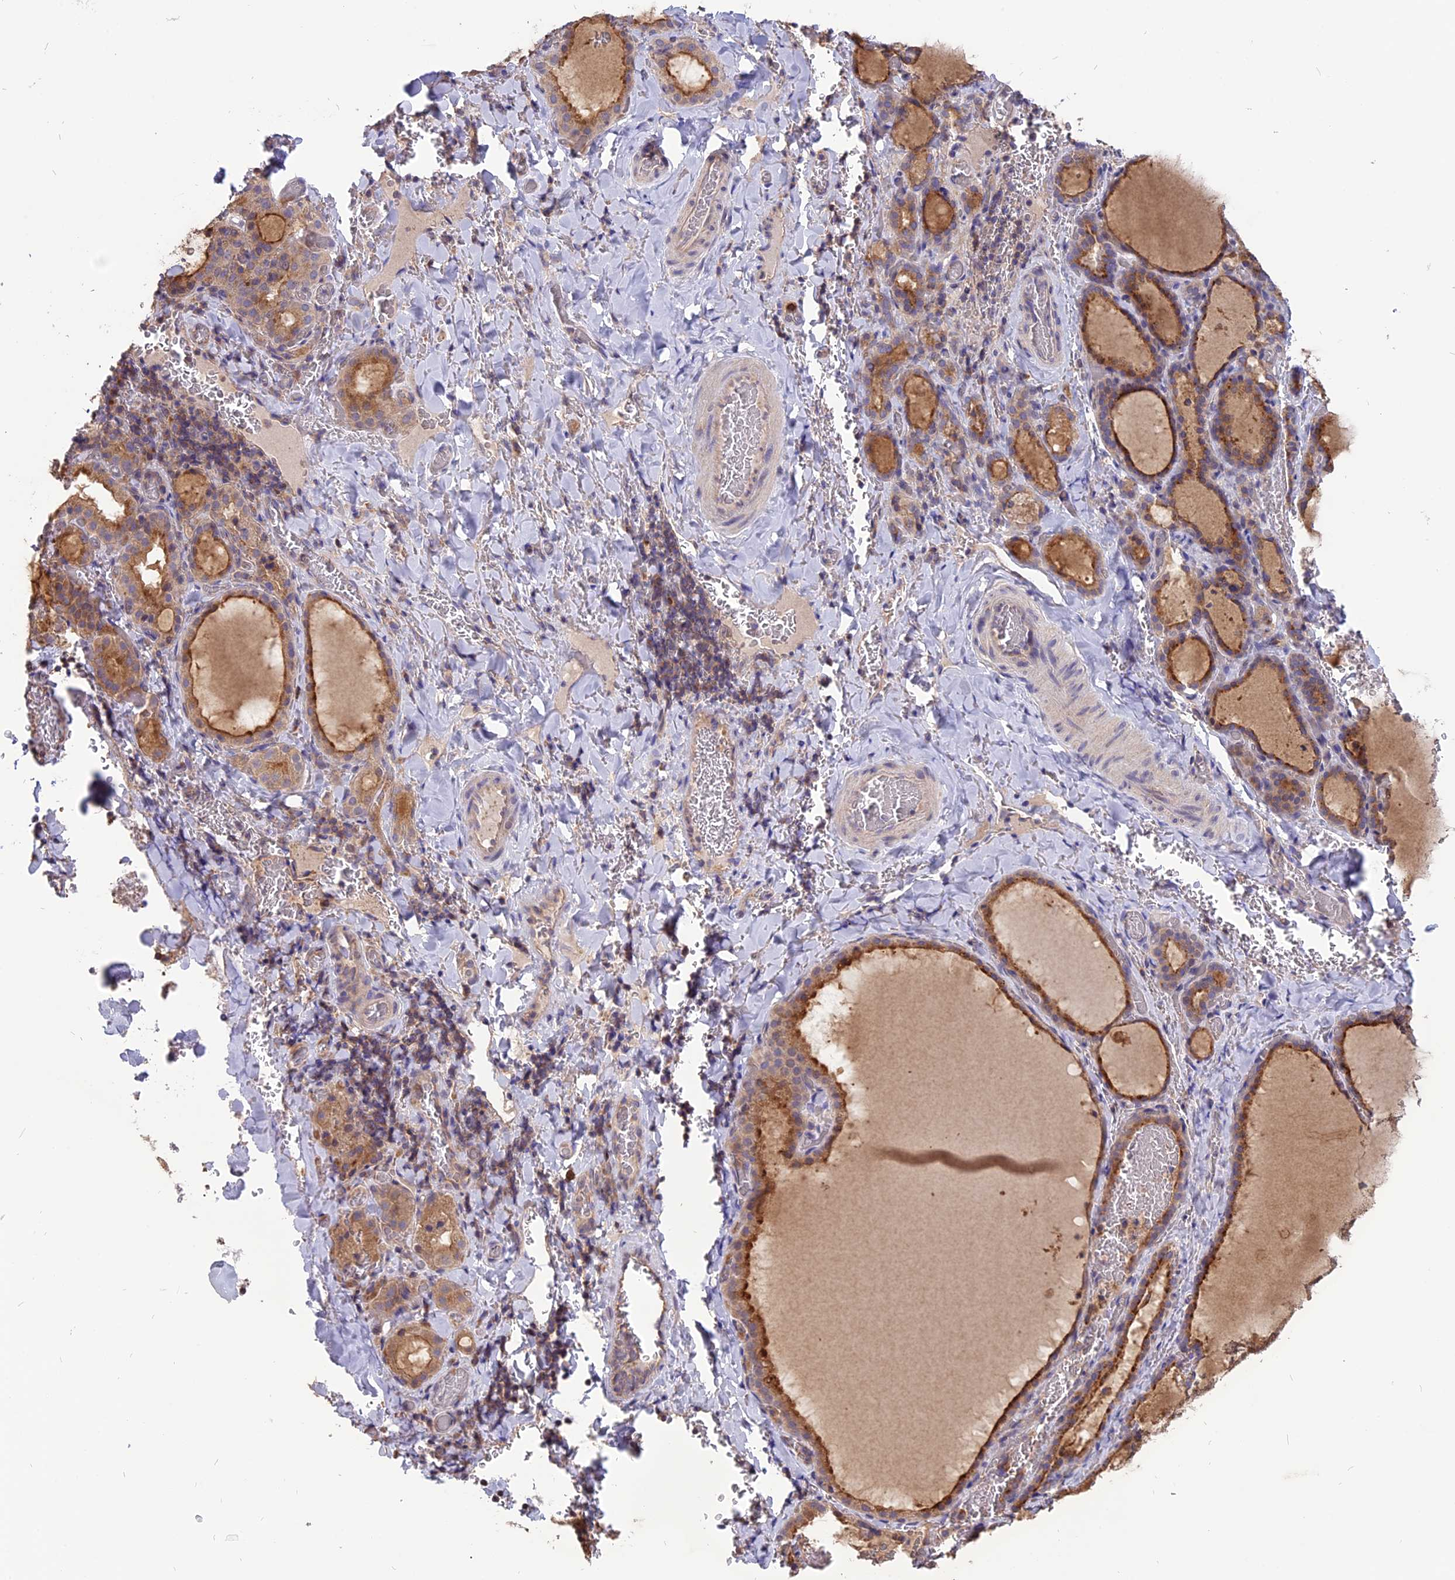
{"staining": {"intensity": "moderate", "quantity": ">75%", "location": "cytoplasmic/membranous"}, "tissue": "thyroid gland", "cell_type": "Glandular cells", "image_type": "normal", "snomed": [{"axis": "morphology", "description": "Normal tissue, NOS"}, {"axis": "topography", "description": "Thyroid gland"}], "caption": "Glandular cells display medium levels of moderate cytoplasmic/membranous positivity in about >75% of cells in normal thyroid gland. (IHC, brightfield microscopy, high magnification).", "gene": "CARMIL2", "patient": {"sex": "female", "age": 39}}